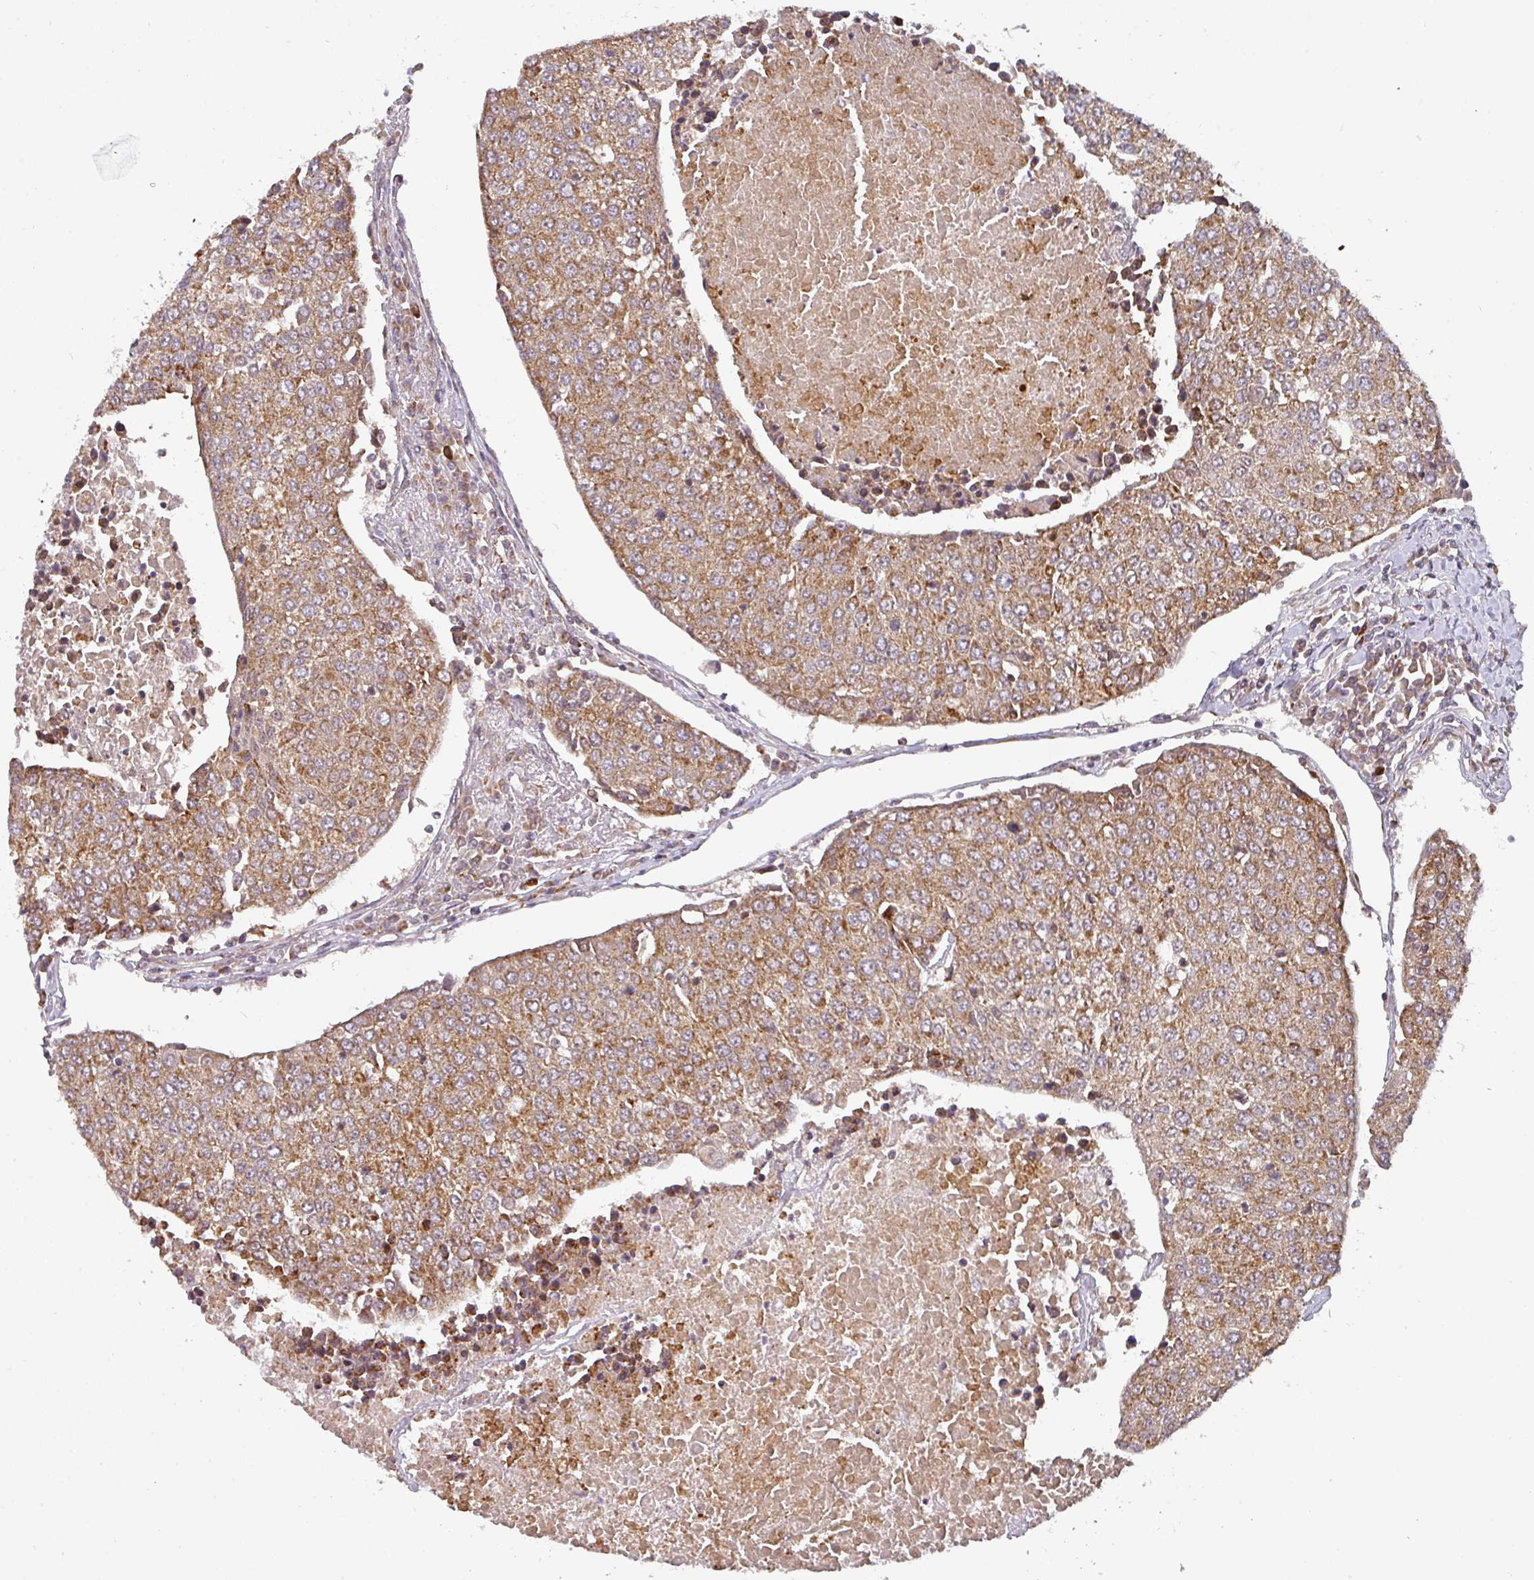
{"staining": {"intensity": "moderate", "quantity": ">75%", "location": "cytoplasmic/membranous"}, "tissue": "urothelial cancer", "cell_type": "Tumor cells", "image_type": "cancer", "snomed": [{"axis": "morphology", "description": "Urothelial carcinoma, High grade"}, {"axis": "topography", "description": "Urinary bladder"}], "caption": "Brown immunohistochemical staining in human high-grade urothelial carcinoma reveals moderate cytoplasmic/membranous expression in approximately >75% of tumor cells.", "gene": "MRPS16", "patient": {"sex": "female", "age": 85}}